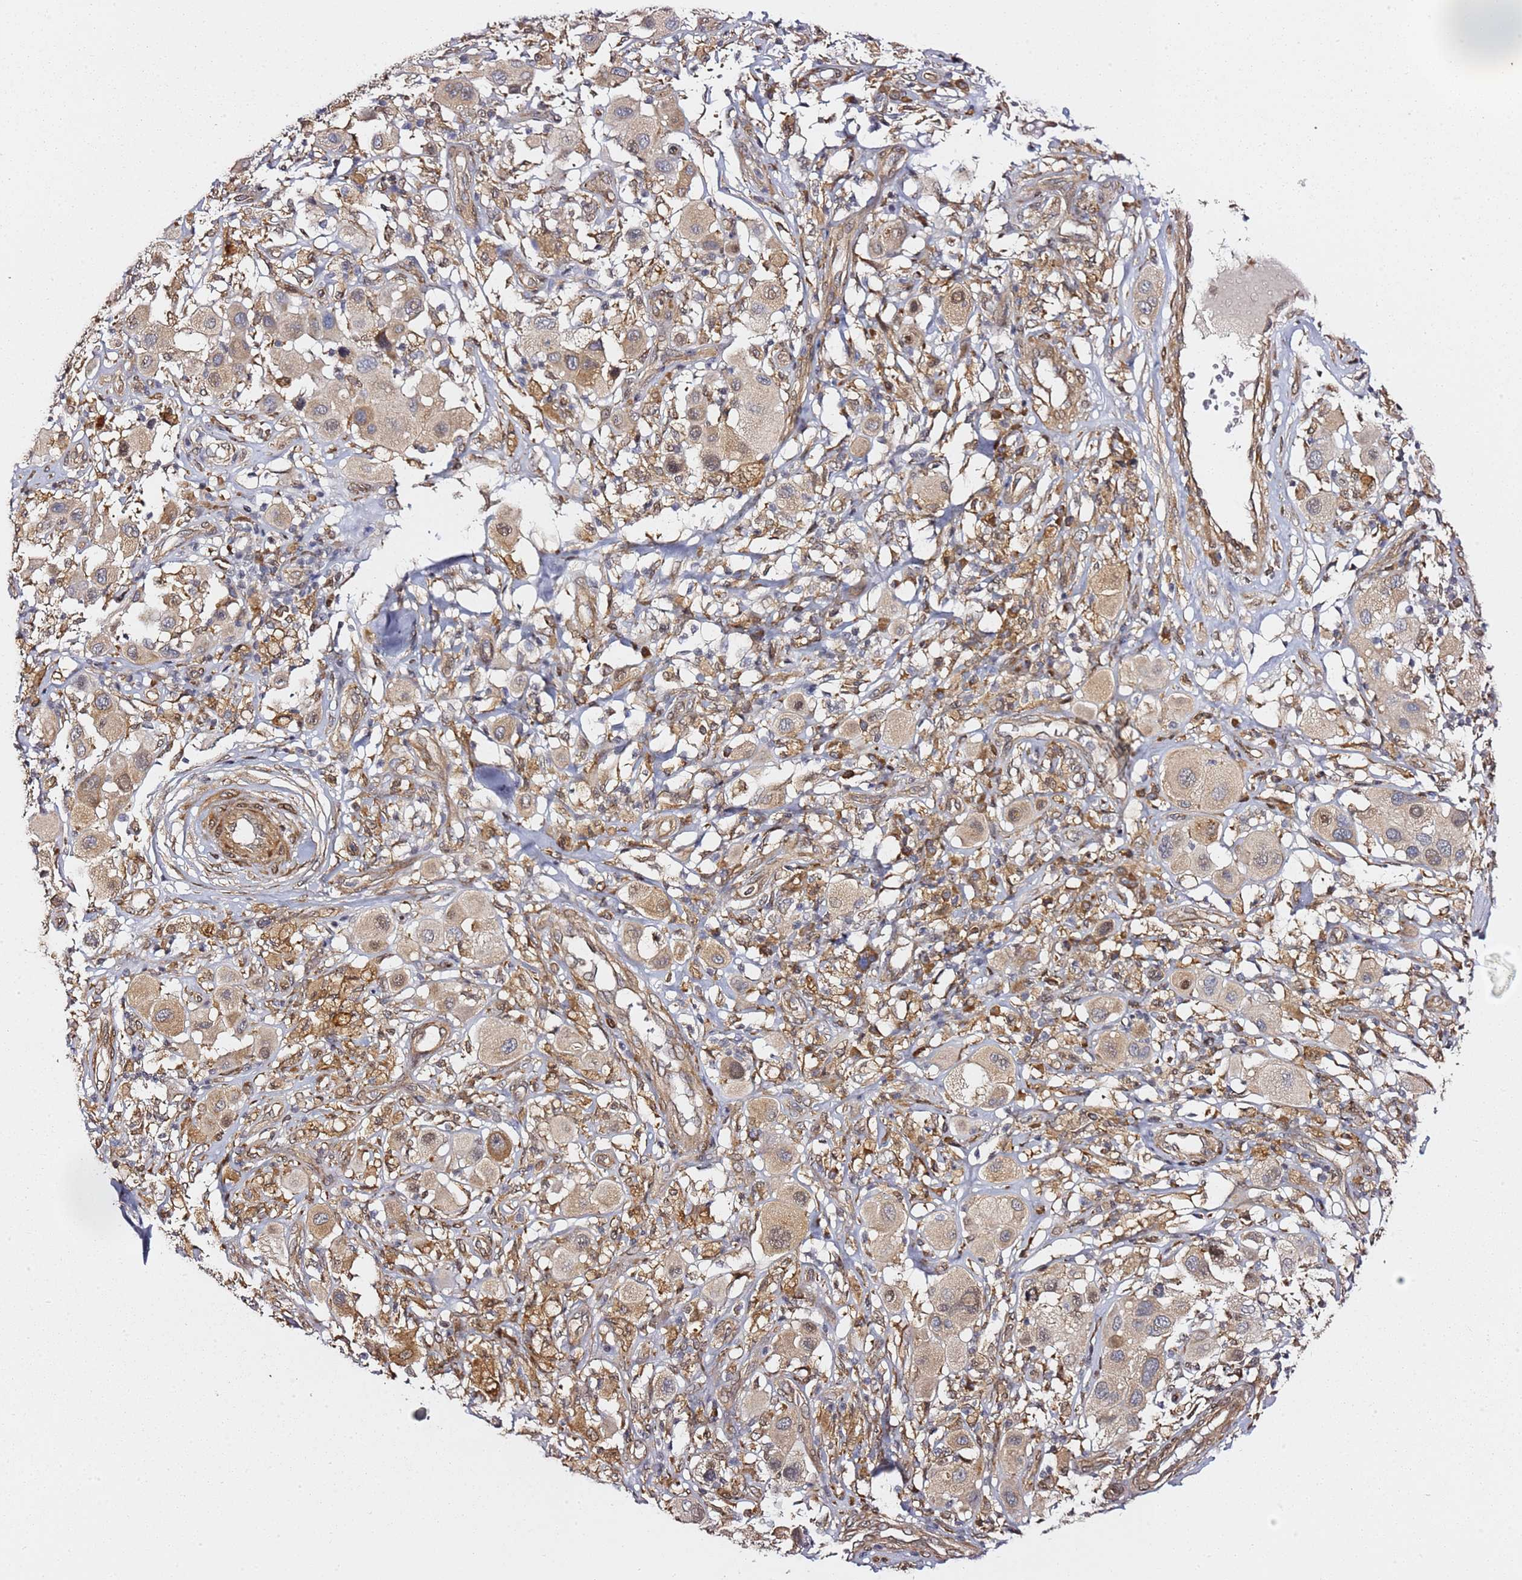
{"staining": {"intensity": "weak", "quantity": "<25%", "location": "cytoplasmic/membranous"}, "tissue": "melanoma", "cell_type": "Tumor cells", "image_type": "cancer", "snomed": [{"axis": "morphology", "description": "Malignant melanoma, Metastatic site"}, {"axis": "topography", "description": "Skin"}], "caption": "Immunohistochemistry (IHC) image of neoplastic tissue: human malignant melanoma (metastatic site) stained with DAB reveals no significant protein positivity in tumor cells.", "gene": "PRKAB2", "patient": {"sex": "male", "age": 41}}